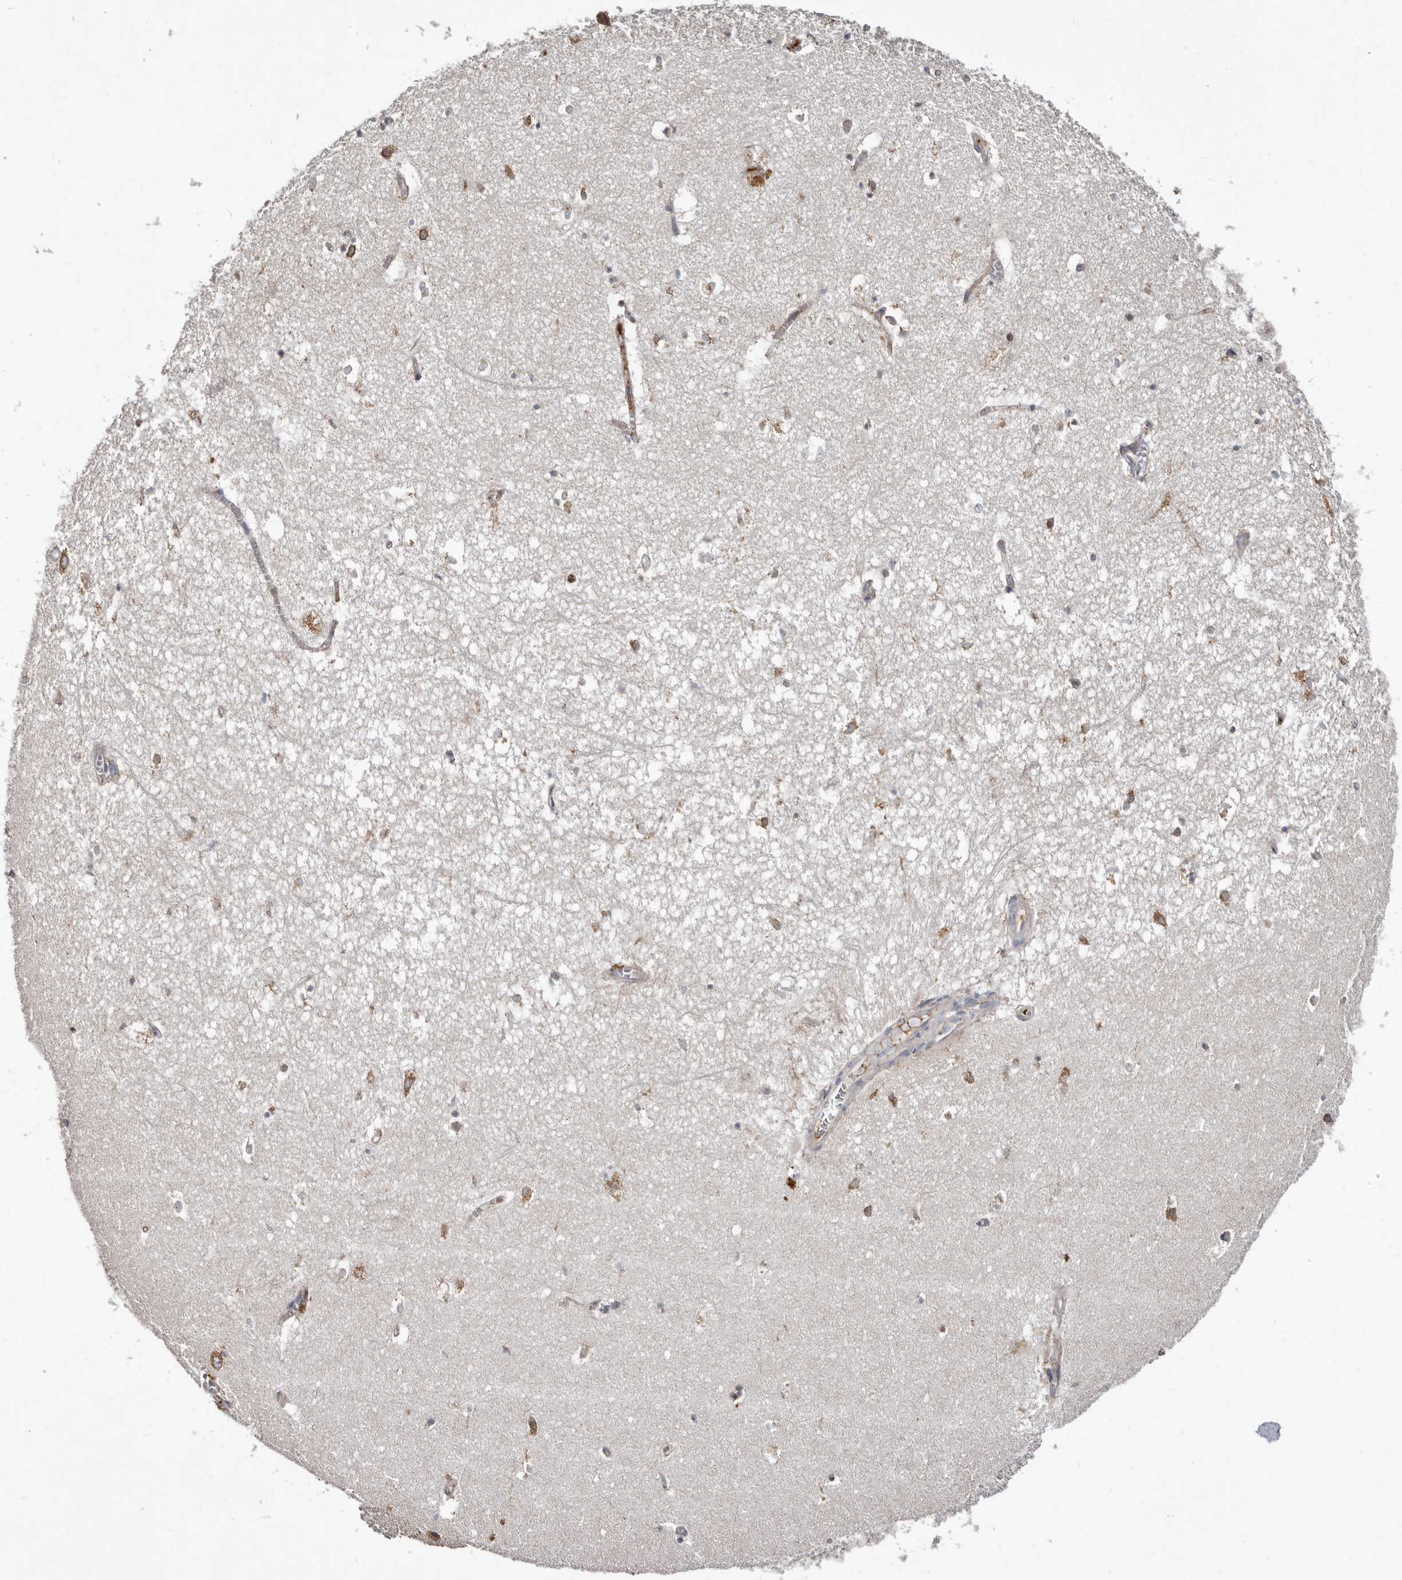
{"staining": {"intensity": "moderate", "quantity": "<25%", "location": "cytoplasmic/membranous"}, "tissue": "hippocampus", "cell_type": "Glial cells", "image_type": "normal", "snomed": [{"axis": "morphology", "description": "Normal tissue, NOS"}, {"axis": "topography", "description": "Hippocampus"}], "caption": "Normal hippocampus displays moderate cytoplasmic/membranous expression in approximately <25% of glial cells Nuclei are stained in blue..", "gene": "ASIC5", "patient": {"sex": "female", "age": 64}}